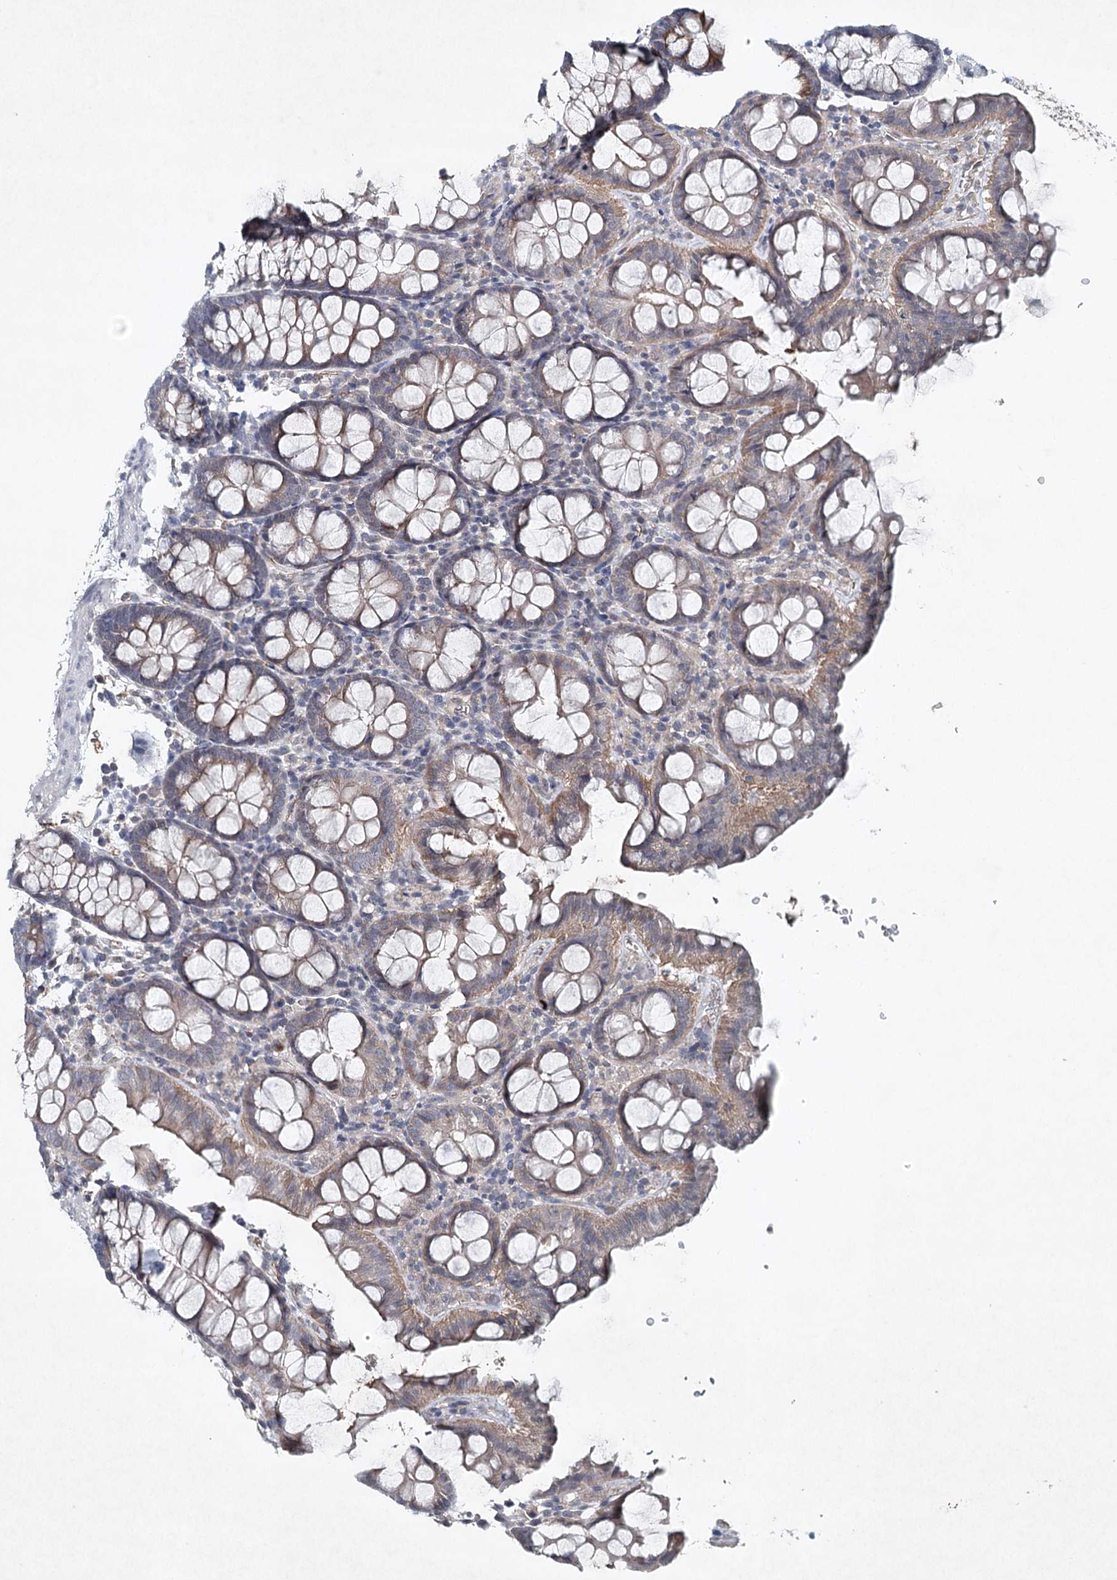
{"staining": {"intensity": "moderate", "quantity": "<25%", "location": "cytoplasmic/membranous"}, "tissue": "colon", "cell_type": "Endothelial cells", "image_type": "normal", "snomed": [{"axis": "morphology", "description": "Normal tissue, NOS"}, {"axis": "topography", "description": "Colon"}], "caption": "Colon stained with a brown dye shows moderate cytoplasmic/membranous positive expression in about <25% of endothelial cells.", "gene": "SYNPO", "patient": {"sex": "male", "age": 75}}